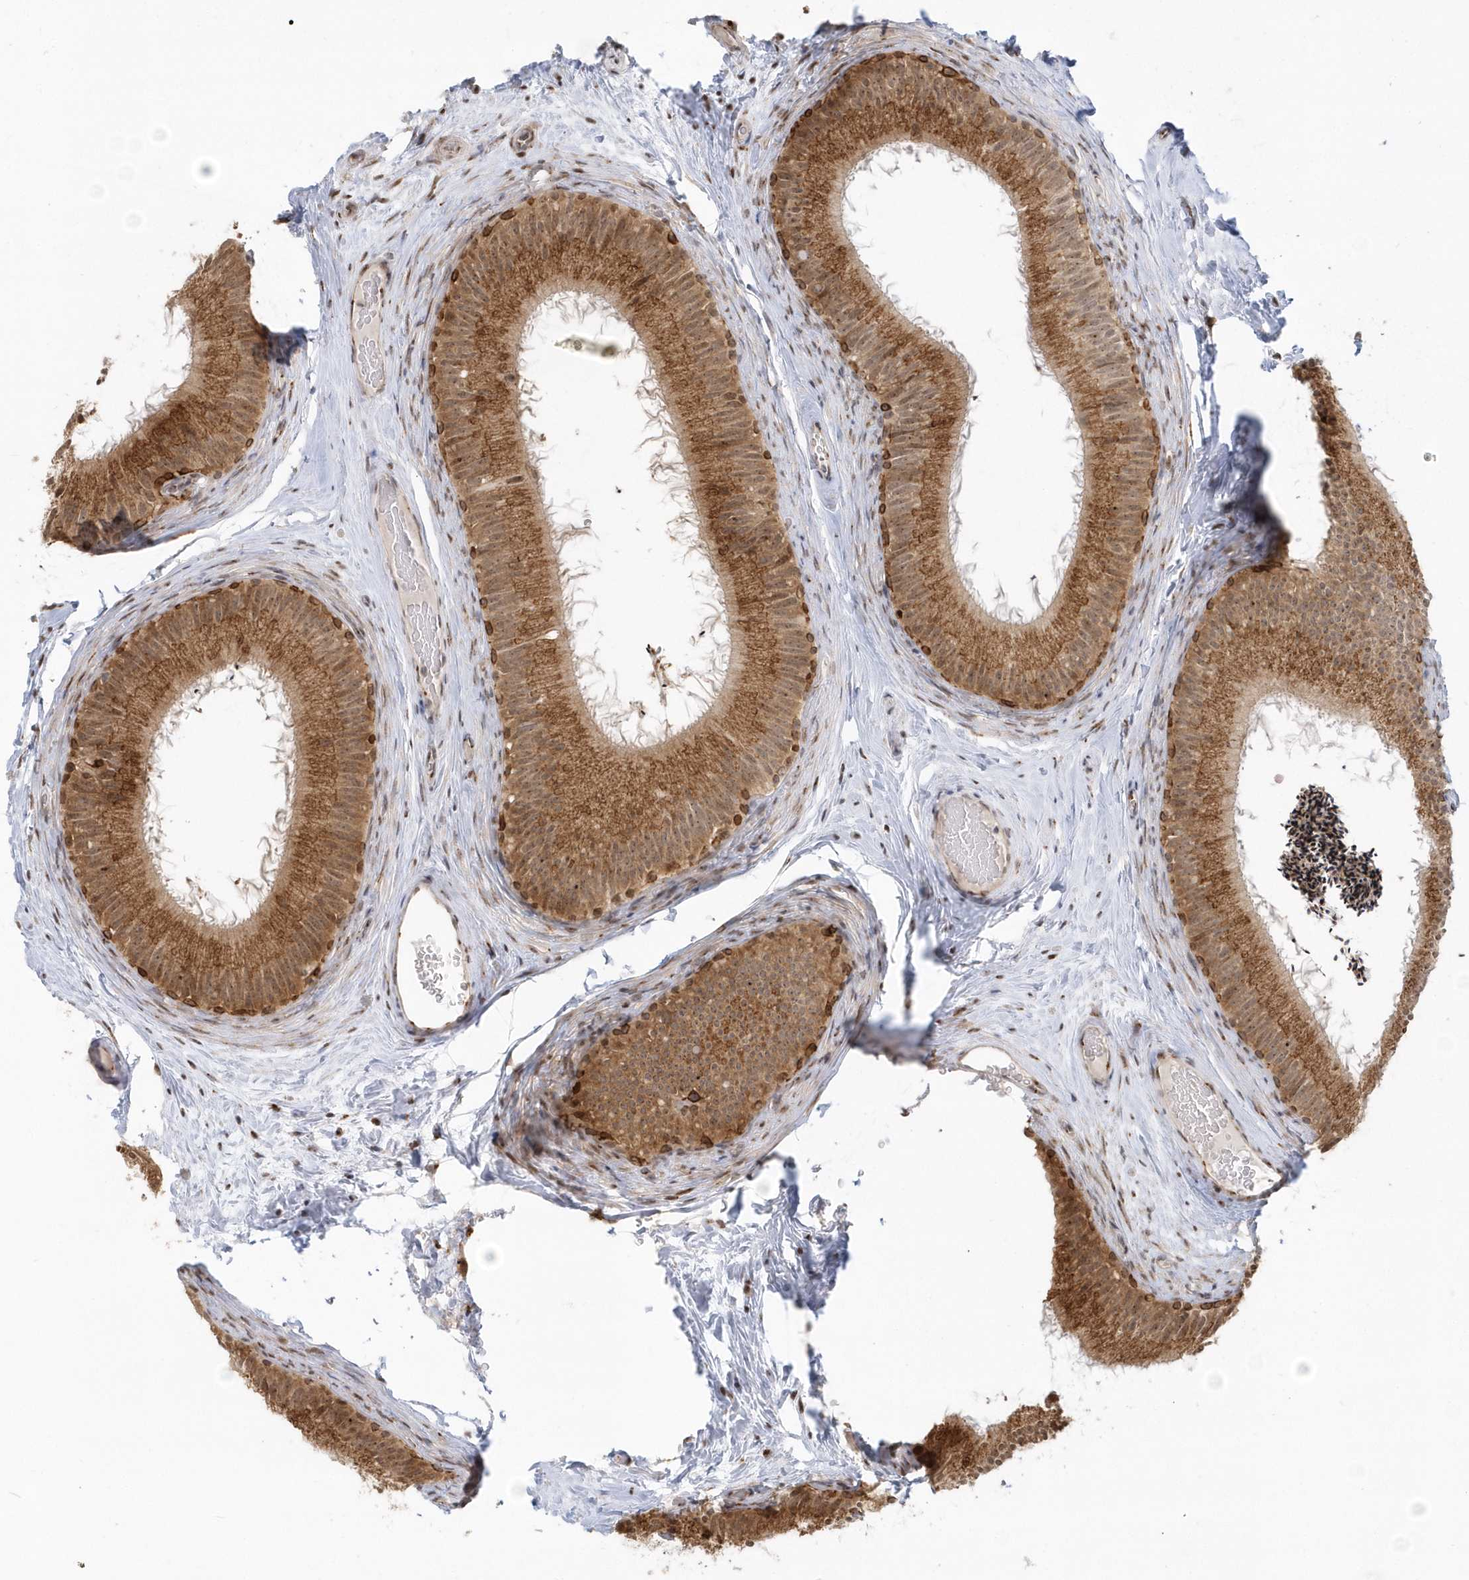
{"staining": {"intensity": "strong", "quantity": ">75%", "location": "cytoplasmic/membranous,nuclear"}, "tissue": "epididymis", "cell_type": "Glandular cells", "image_type": "normal", "snomed": [{"axis": "morphology", "description": "Normal tissue, NOS"}, {"axis": "topography", "description": "Epididymis"}], "caption": "Protein analysis of benign epididymis shows strong cytoplasmic/membranous,nuclear expression in approximately >75% of glandular cells.", "gene": "DHFR", "patient": {"sex": "male", "age": 50}}